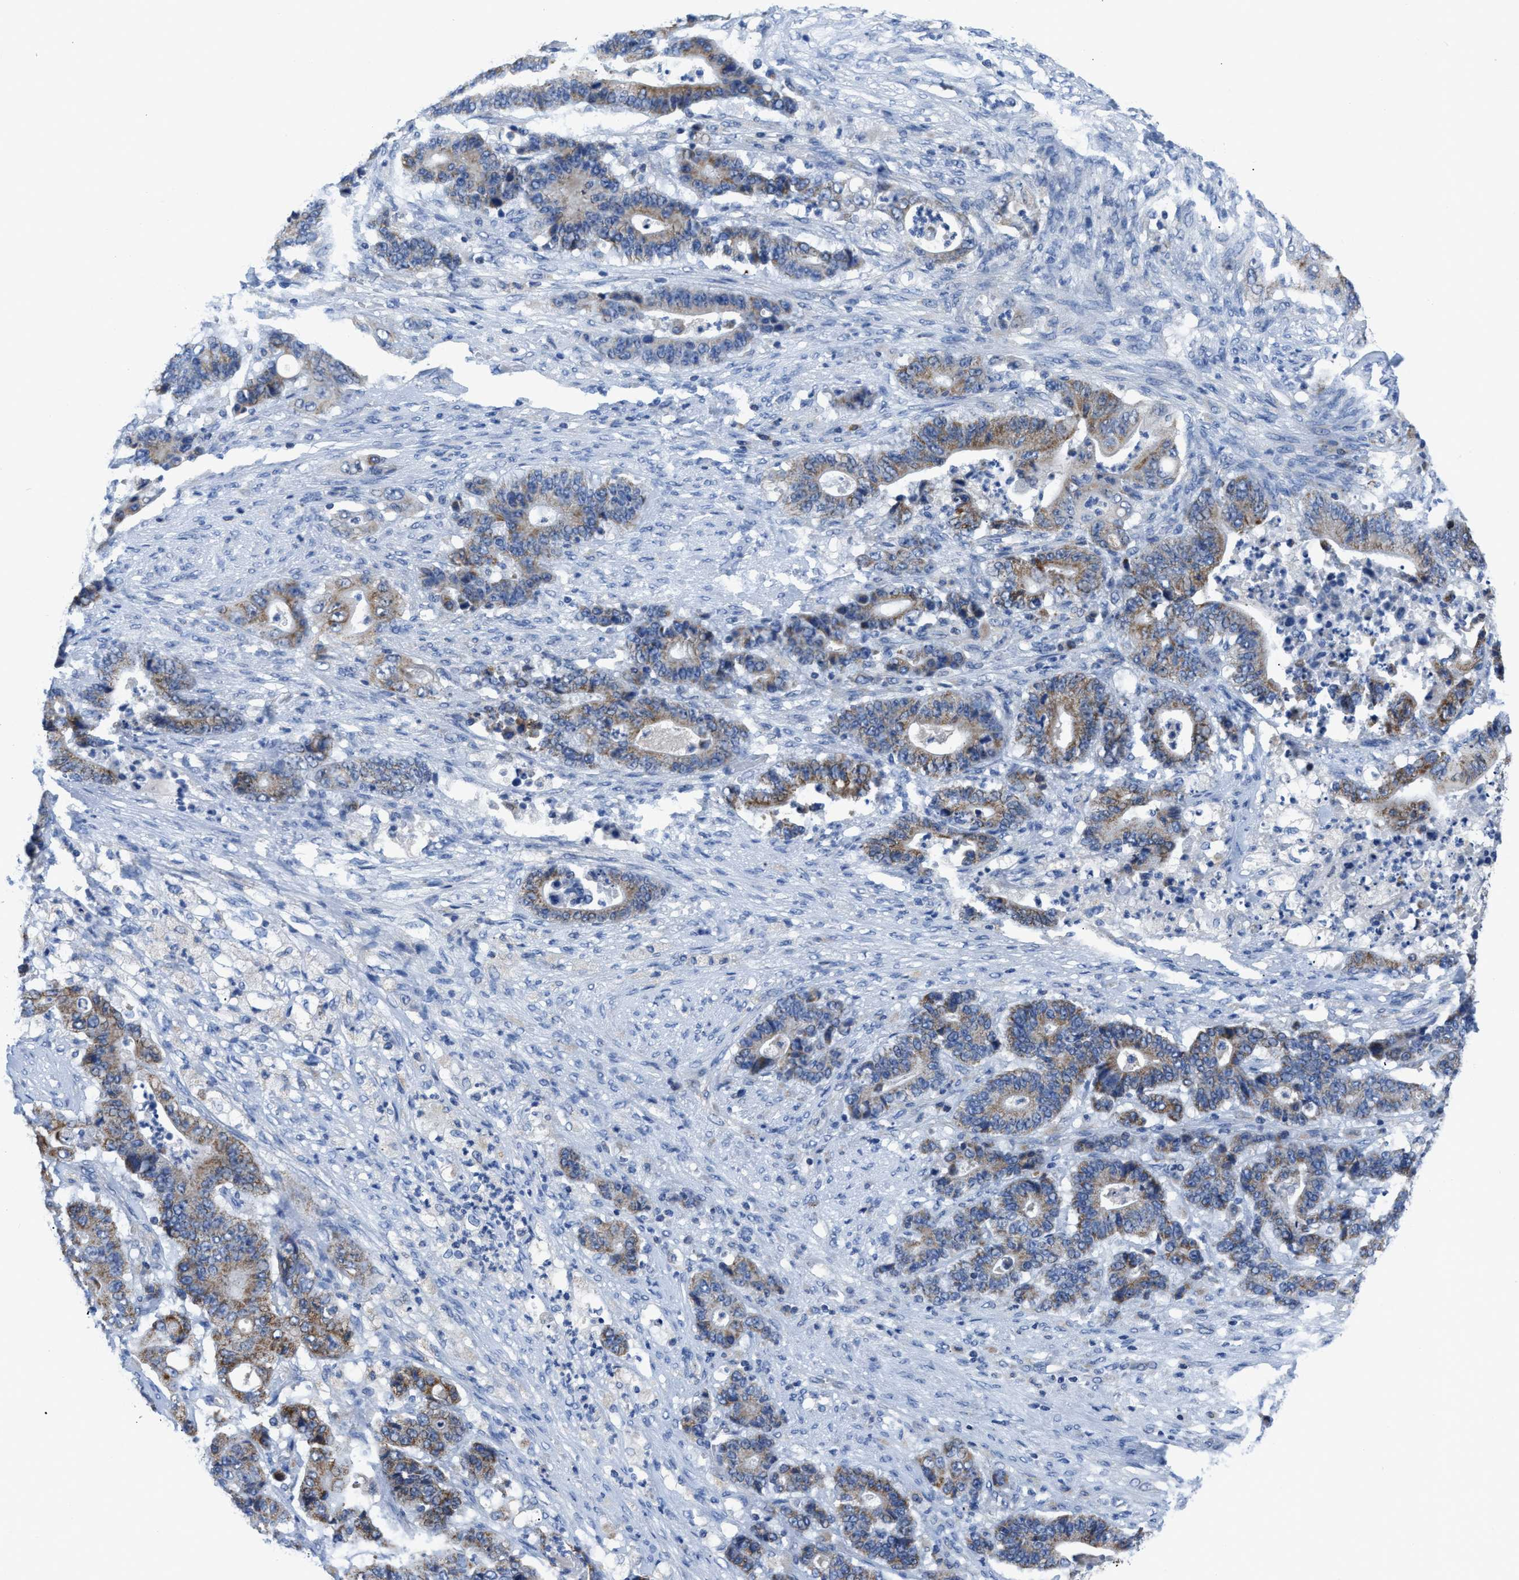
{"staining": {"intensity": "moderate", "quantity": ">75%", "location": "cytoplasmic/membranous"}, "tissue": "stomach cancer", "cell_type": "Tumor cells", "image_type": "cancer", "snomed": [{"axis": "morphology", "description": "Adenocarcinoma, NOS"}, {"axis": "topography", "description": "Stomach"}], "caption": "A medium amount of moderate cytoplasmic/membranous expression is present in approximately >75% of tumor cells in stomach adenocarcinoma tissue.", "gene": "ETFA", "patient": {"sex": "female", "age": 73}}